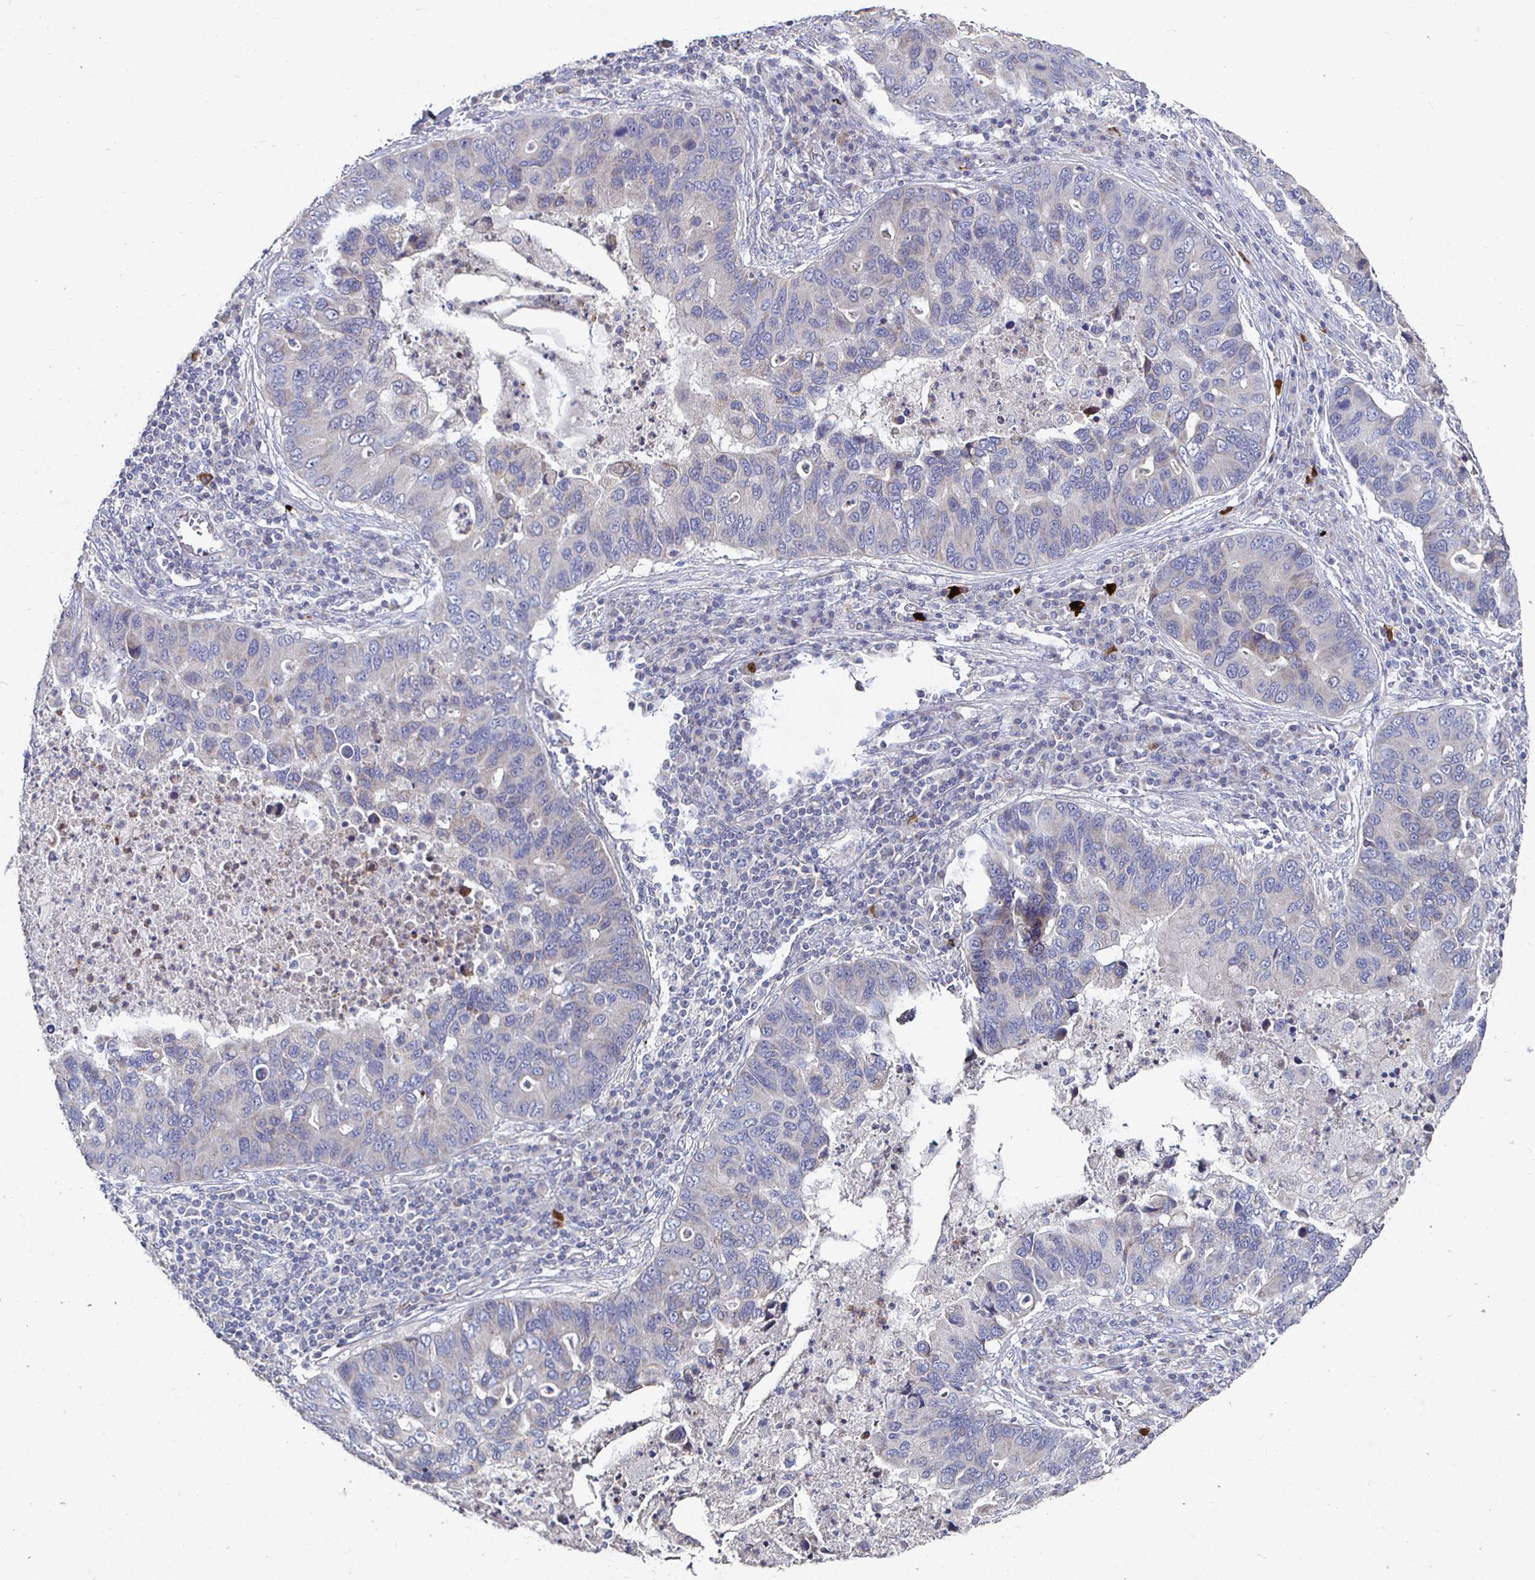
{"staining": {"intensity": "weak", "quantity": "<25%", "location": "cytoplasmic/membranous"}, "tissue": "lung cancer", "cell_type": "Tumor cells", "image_type": "cancer", "snomed": [{"axis": "morphology", "description": "Adenocarcinoma, NOS"}, {"axis": "morphology", "description": "Adenocarcinoma, metastatic, NOS"}, {"axis": "topography", "description": "Lymph node"}, {"axis": "topography", "description": "Lung"}], "caption": "Micrograph shows no protein expression in tumor cells of metastatic adenocarcinoma (lung) tissue. (DAB immunohistochemistry with hematoxylin counter stain).", "gene": "NRSN1", "patient": {"sex": "female", "age": 54}}